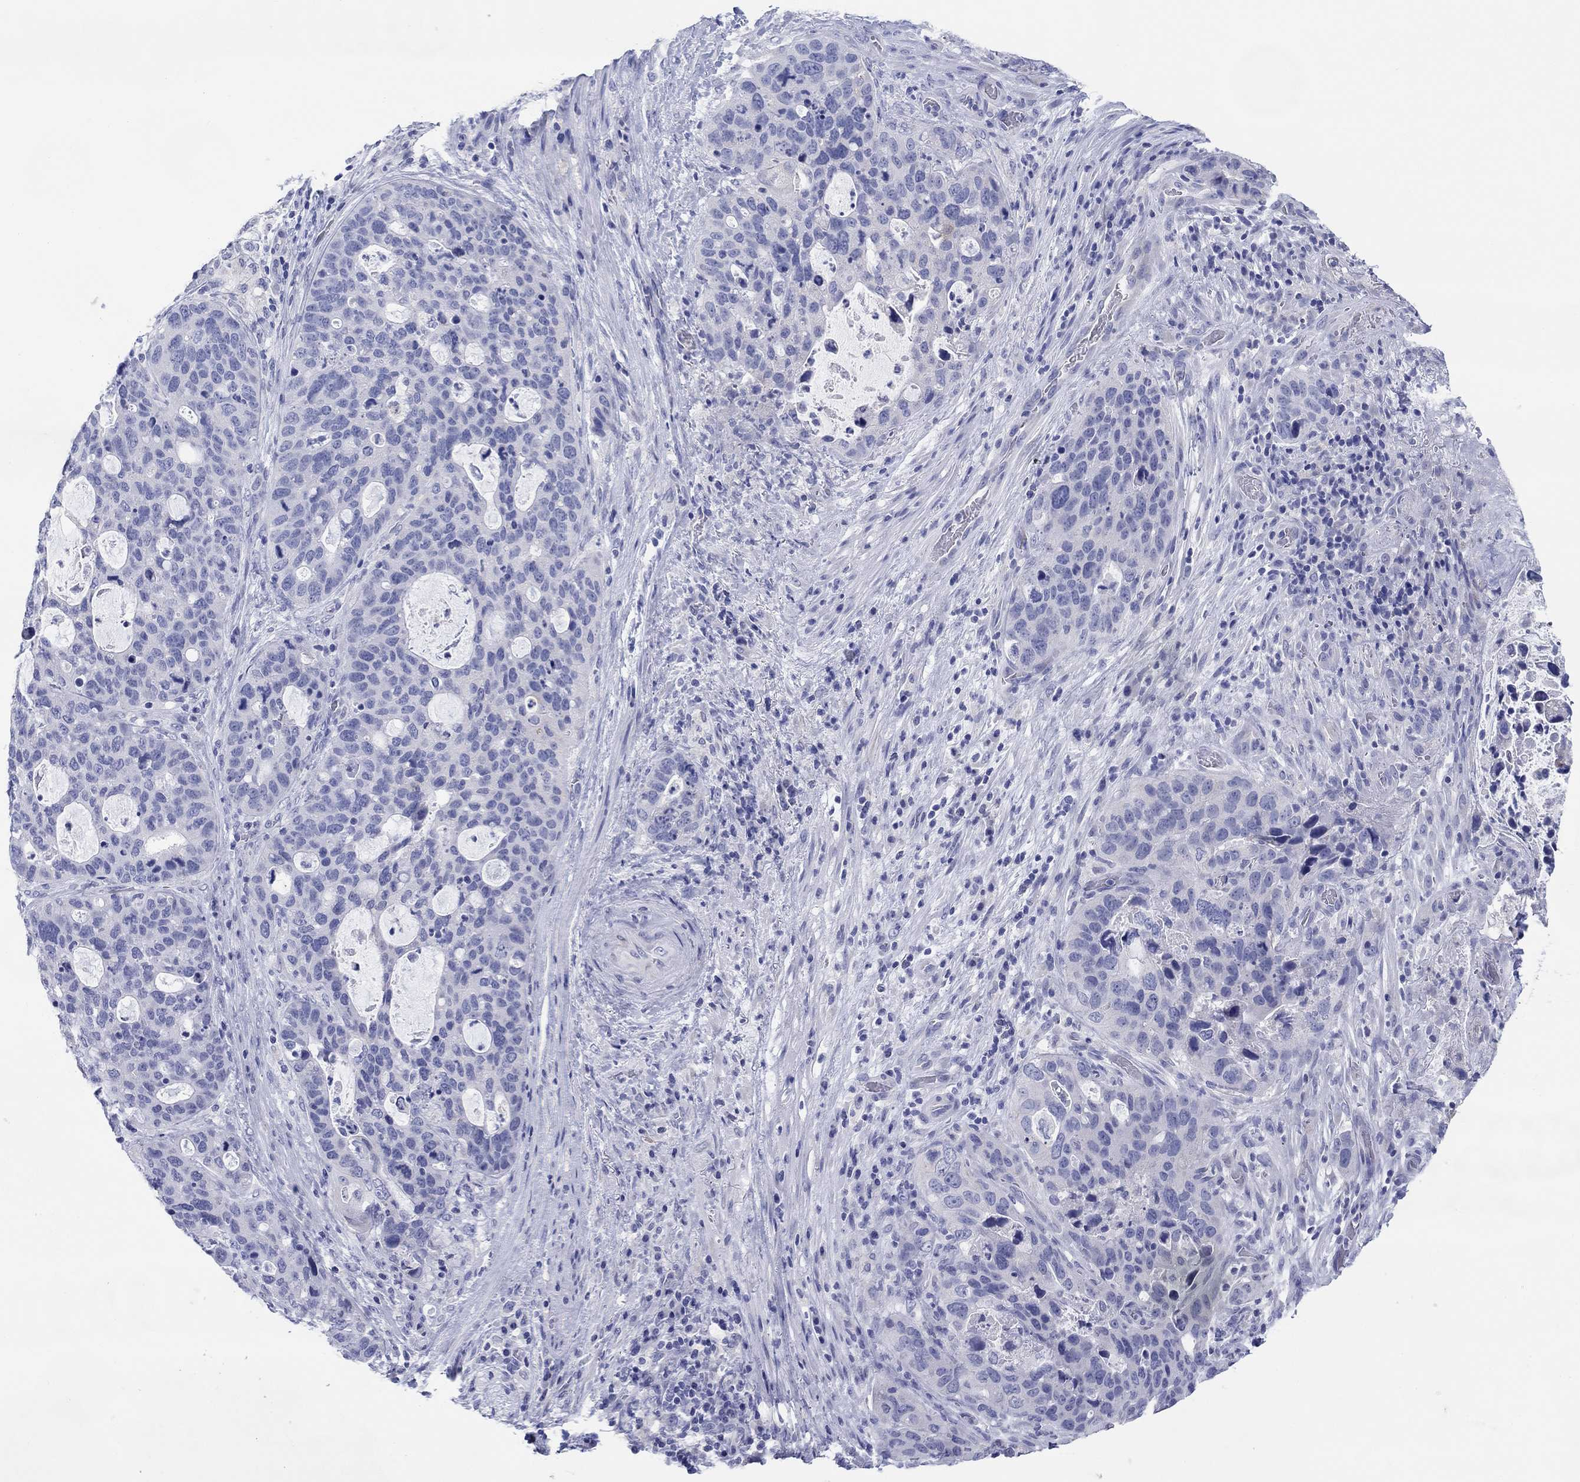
{"staining": {"intensity": "negative", "quantity": "none", "location": "none"}, "tissue": "stomach cancer", "cell_type": "Tumor cells", "image_type": "cancer", "snomed": [{"axis": "morphology", "description": "Adenocarcinoma, NOS"}, {"axis": "topography", "description": "Stomach"}], "caption": "Immunohistochemistry of stomach cancer displays no staining in tumor cells. (DAB (3,3'-diaminobenzidine) immunohistochemistry visualized using brightfield microscopy, high magnification).", "gene": "ERICH3", "patient": {"sex": "male", "age": 54}}